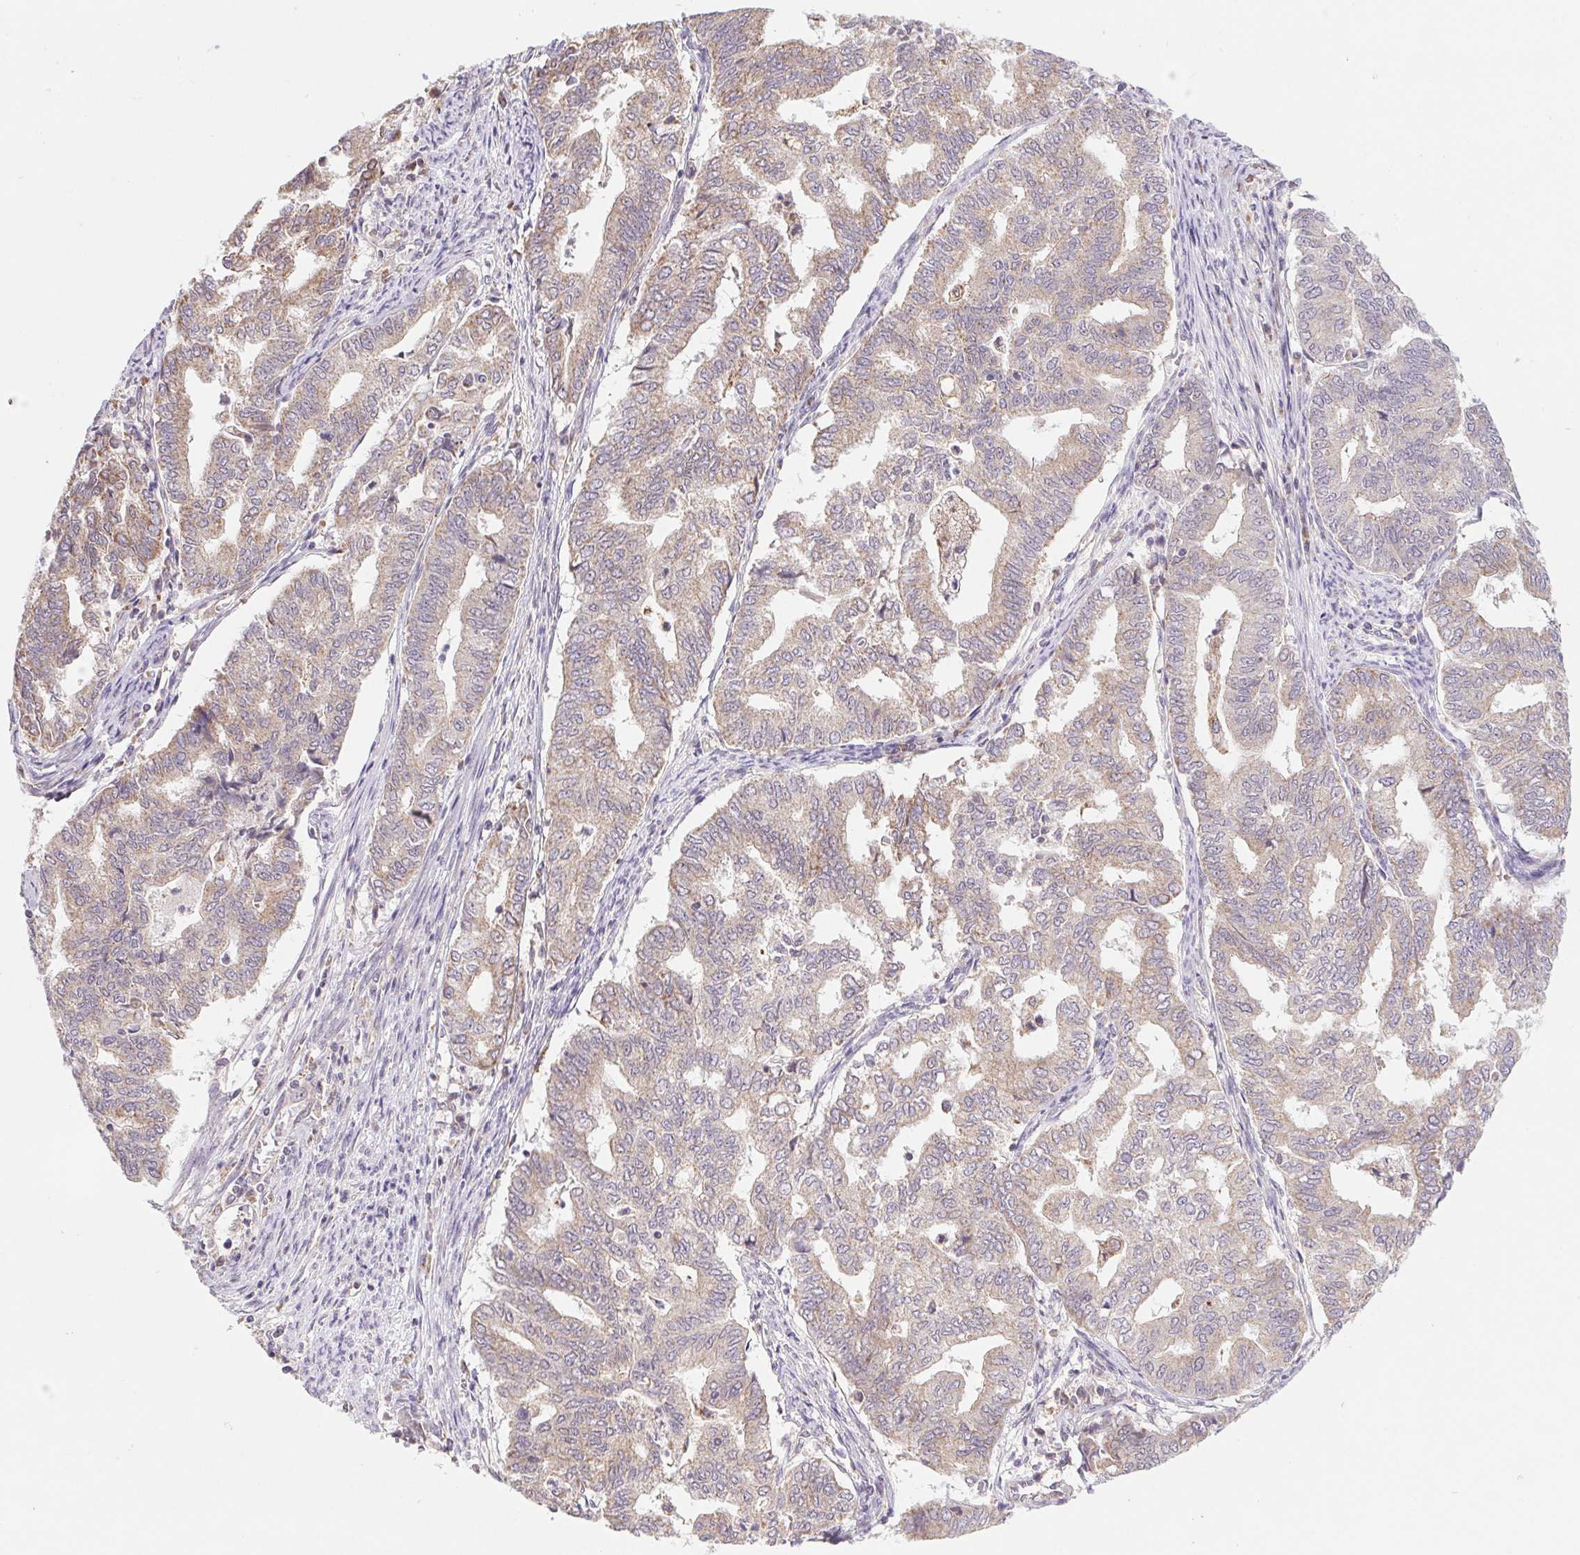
{"staining": {"intensity": "weak", "quantity": "25%-75%", "location": "cytoplasmic/membranous"}, "tissue": "endometrial cancer", "cell_type": "Tumor cells", "image_type": "cancer", "snomed": [{"axis": "morphology", "description": "Adenocarcinoma, NOS"}, {"axis": "topography", "description": "Endometrium"}], "caption": "Endometrial cancer (adenocarcinoma) stained with immunohistochemistry (IHC) shows weak cytoplasmic/membranous positivity in about 25%-75% of tumor cells. (DAB IHC with brightfield microscopy, high magnification).", "gene": "EMC6", "patient": {"sex": "female", "age": 79}}